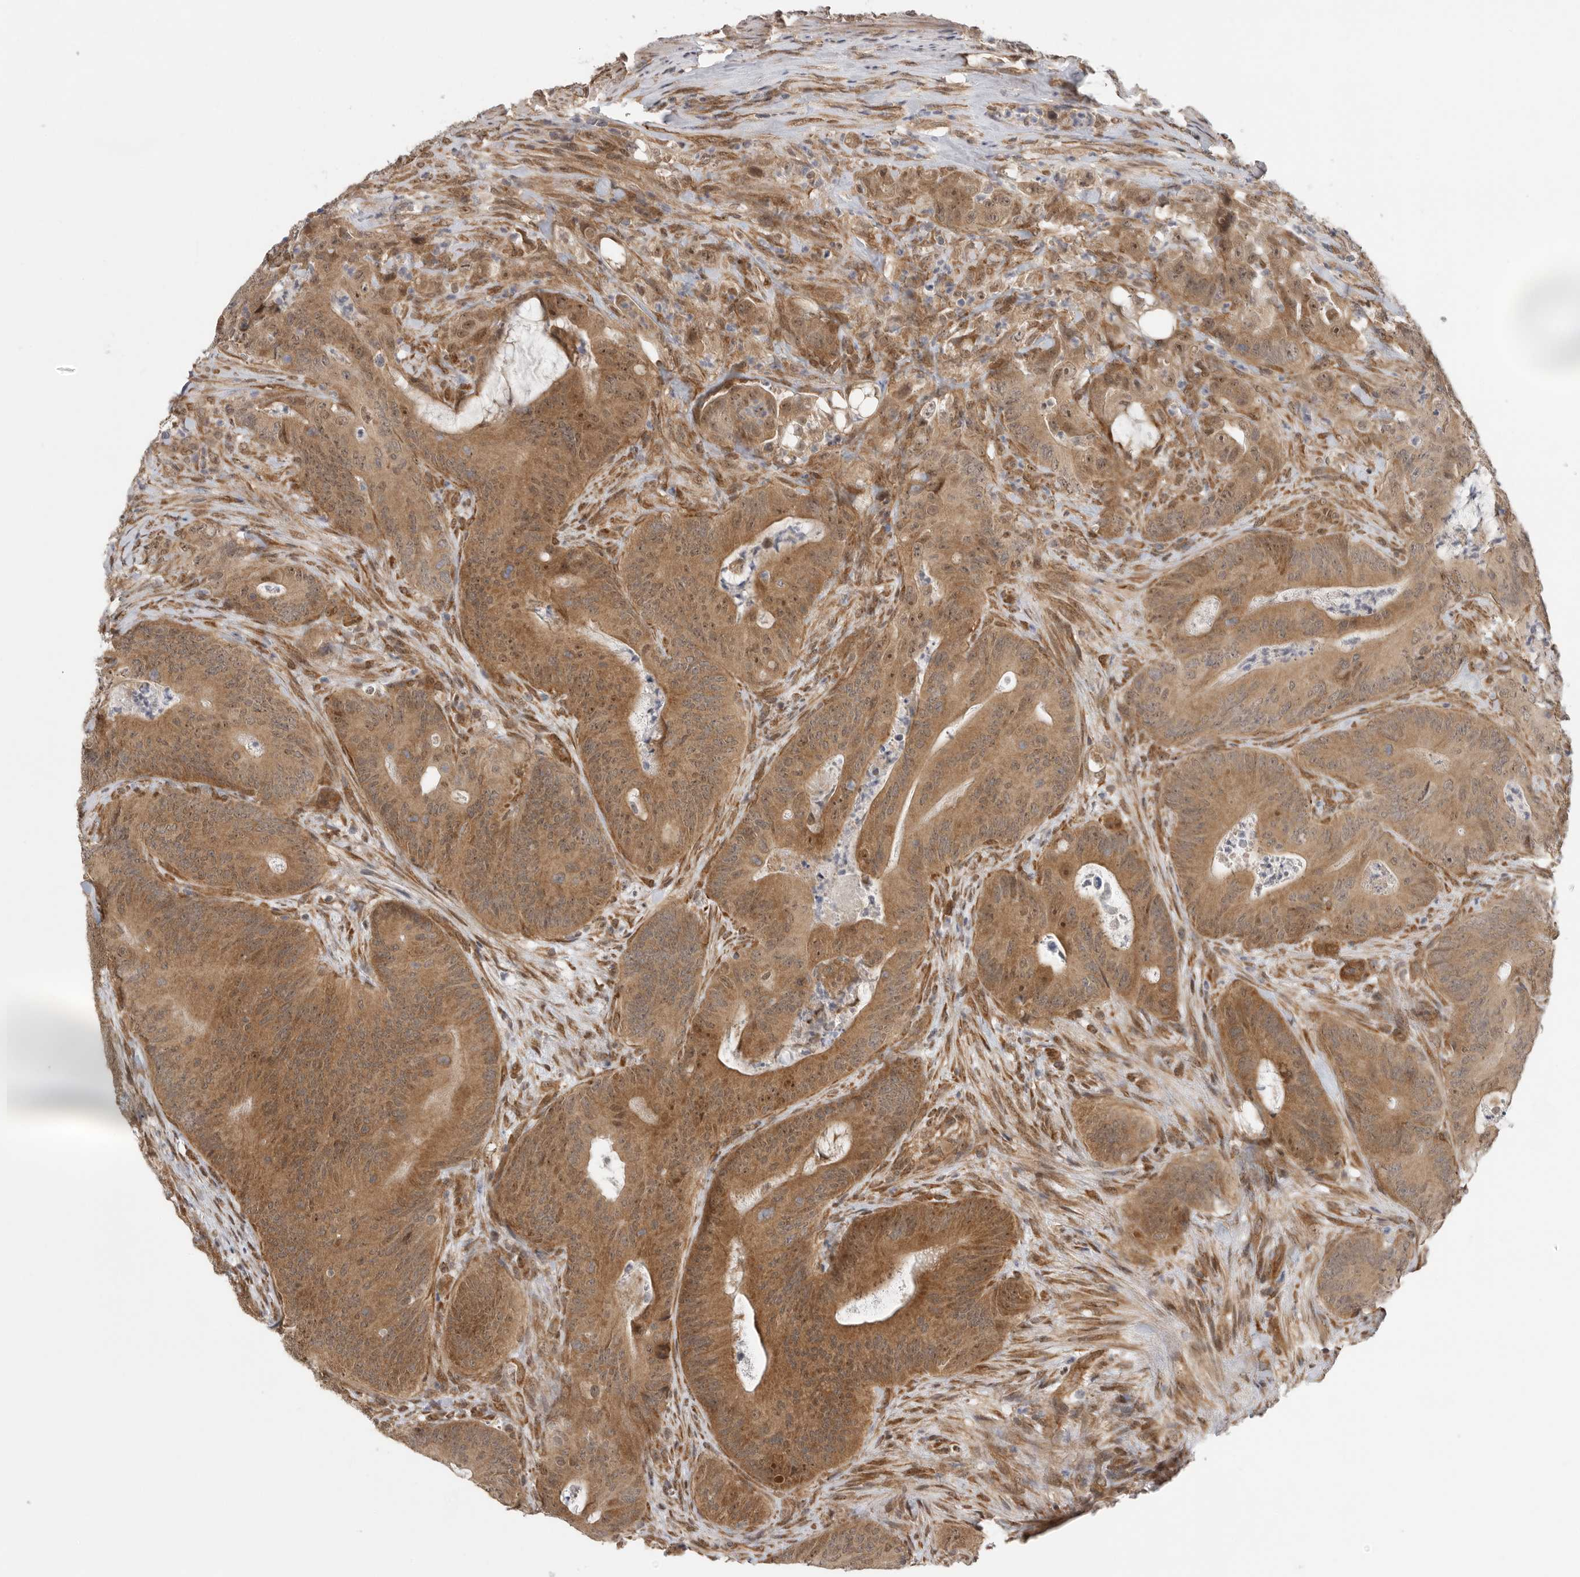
{"staining": {"intensity": "moderate", "quantity": ">75%", "location": "cytoplasmic/membranous,nuclear"}, "tissue": "colorectal cancer", "cell_type": "Tumor cells", "image_type": "cancer", "snomed": [{"axis": "morphology", "description": "Normal tissue, NOS"}, {"axis": "topography", "description": "Colon"}], "caption": "Immunohistochemical staining of human colorectal cancer exhibits medium levels of moderate cytoplasmic/membranous and nuclear protein positivity in approximately >75% of tumor cells.", "gene": "VPS50", "patient": {"sex": "female", "age": 82}}